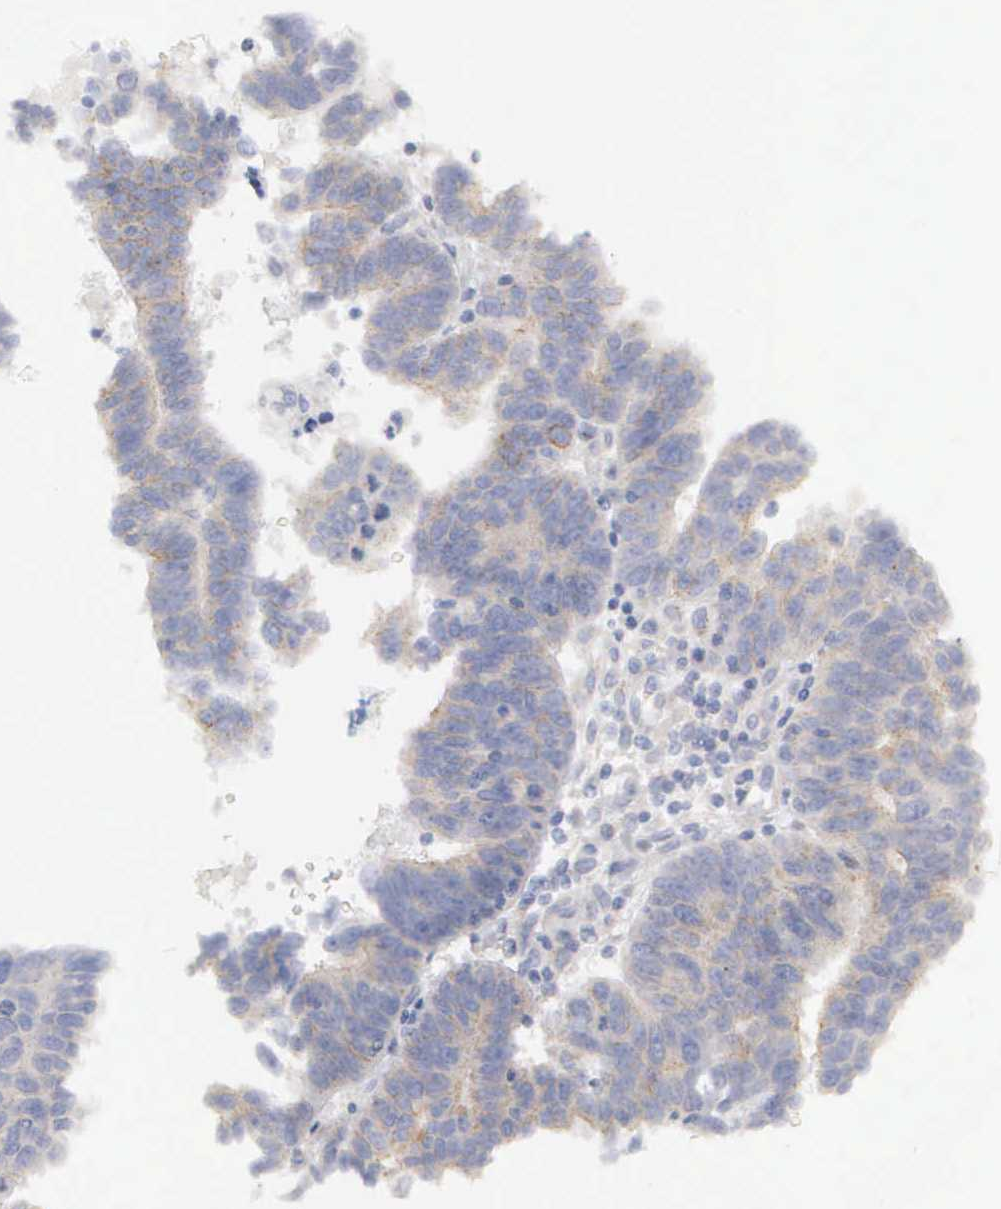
{"staining": {"intensity": "weak", "quantity": "25%-75%", "location": "cytoplasmic/membranous"}, "tissue": "ovarian cancer", "cell_type": "Tumor cells", "image_type": "cancer", "snomed": [{"axis": "morphology", "description": "Carcinoma, endometroid"}, {"axis": "morphology", "description": "Cystadenocarcinoma, serous, NOS"}, {"axis": "topography", "description": "Ovary"}], "caption": "Weak cytoplasmic/membranous staining is present in approximately 25%-75% of tumor cells in ovarian endometroid carcinoma.", "gene": "CEP170B", "patient": {"sex": "female", "age": 45}}